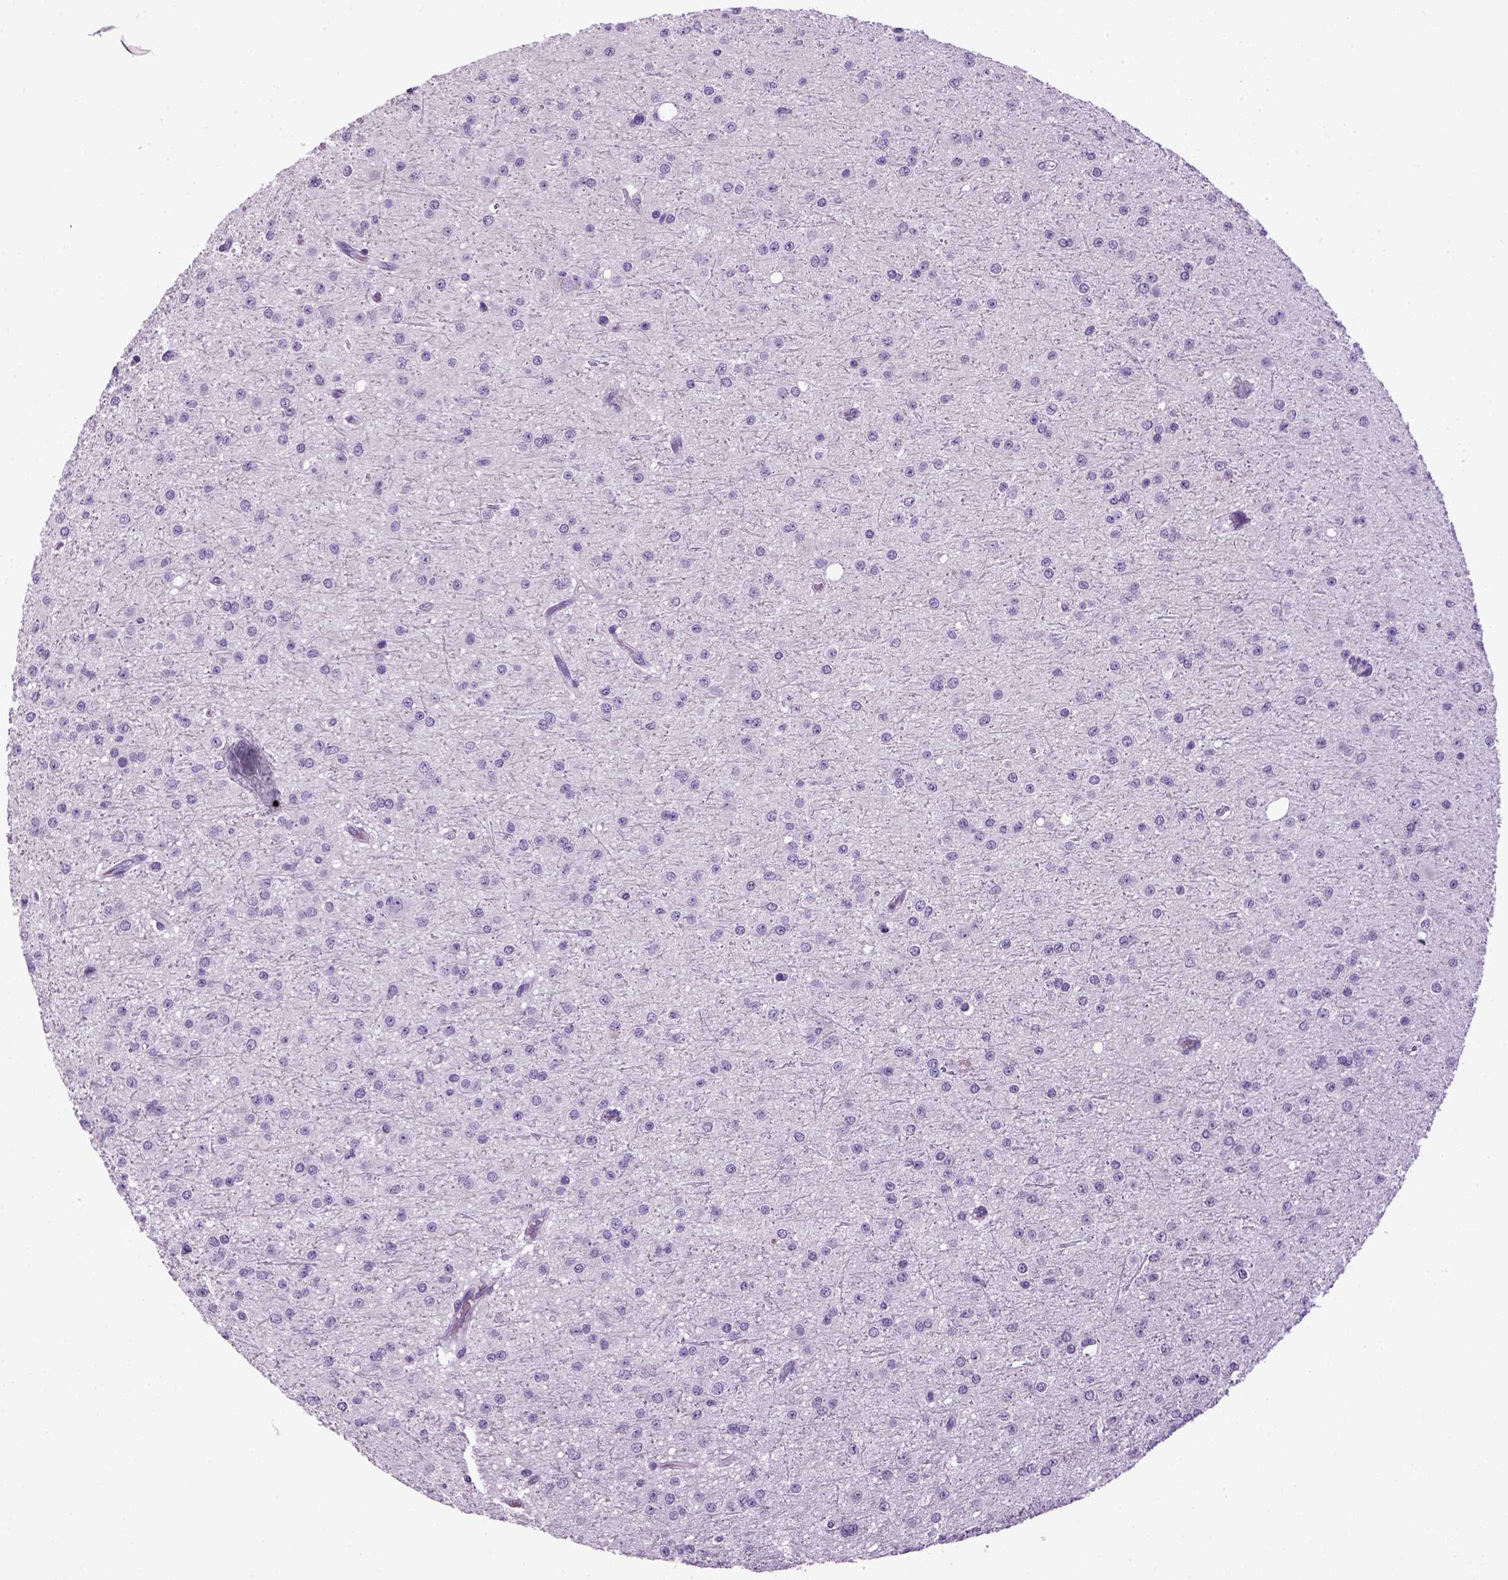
{"staining": {"intensity": "negative", "quantity": "none", "location": "none"}, "tissue": "glioma", "cell_type": "Tumor cells", "image_type": "cancer", "snomed": [{"axis": "morphology", "description": "Glioma, malignant, Low grade"}, {"axis": "topography", "description": "Brain"}], "caption": "This photomicrograph is of glioma stained with immunohistochemistry (IHC) to label a protein in brown with the nuclei are counter-stained blue. There is no expression in tumor cells.", "gene": "HMCN2", "patient": {"sex": "male", "age": 27}}